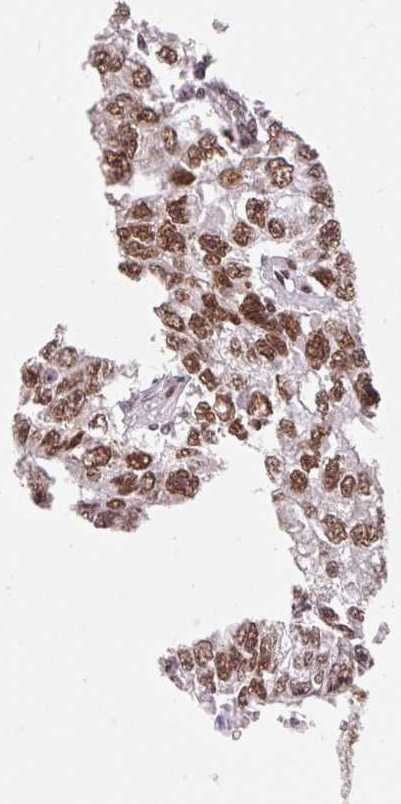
{"staining": {"intensity": "strong", "quantity": ">75%", "location": "nuclear"}, "tissue": "testis cancer", "cell_type": "Tumor cells", "image_type": "cancer", "snomed": [{"axis": "morphology", "description": "Carcinoma, Embryonal, NOS"}, {"axis": "topography", "description": "Testis"}], "caption": "Testis cancer stained with a protein marker shows strong staining in tumor cells.", "gene": "SRSF10", "patient": {"sex": "male", "age": 20}}